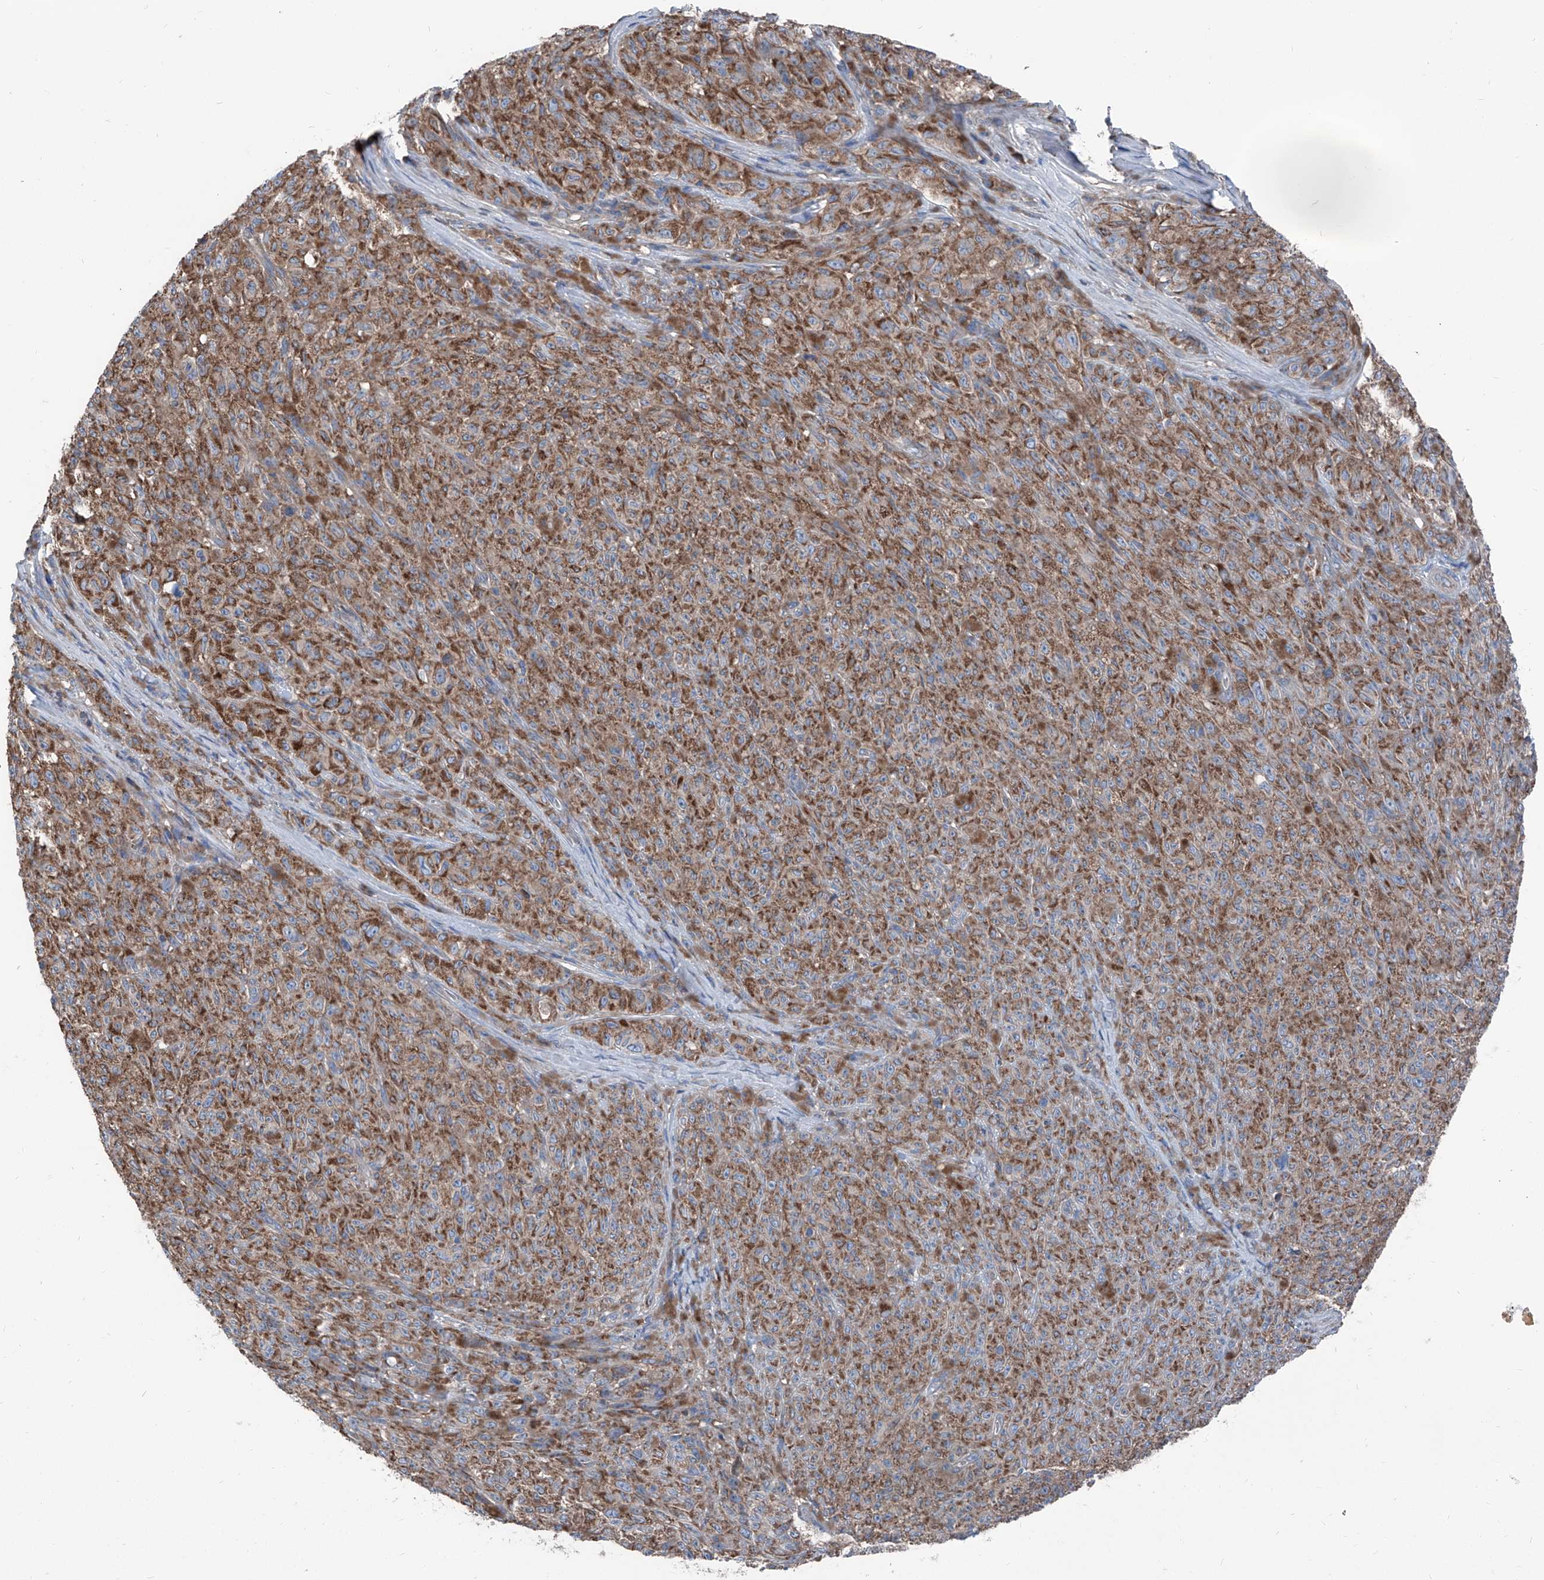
{"staining": {"intensity": "moderate", "quantity": ">75%", "location": "cytoplasmic/membranous"}, "tissue": "melanoma", "cell_type": "Tumor cells", "image_type": "cancer", "snomed": [{"axis": "morphology", "description": "Malignant melanoma, NOS"}, {"axis": "topography", "description": "Skin"}], "caption": "Immunohistochemical staining of malignant melanoma demonstrates moderate cytoplasmic/membranous protein expression in about >75% of tumor cells.", "gene": "GPAT3", "patient": {"sex": "female", "age": 82}}